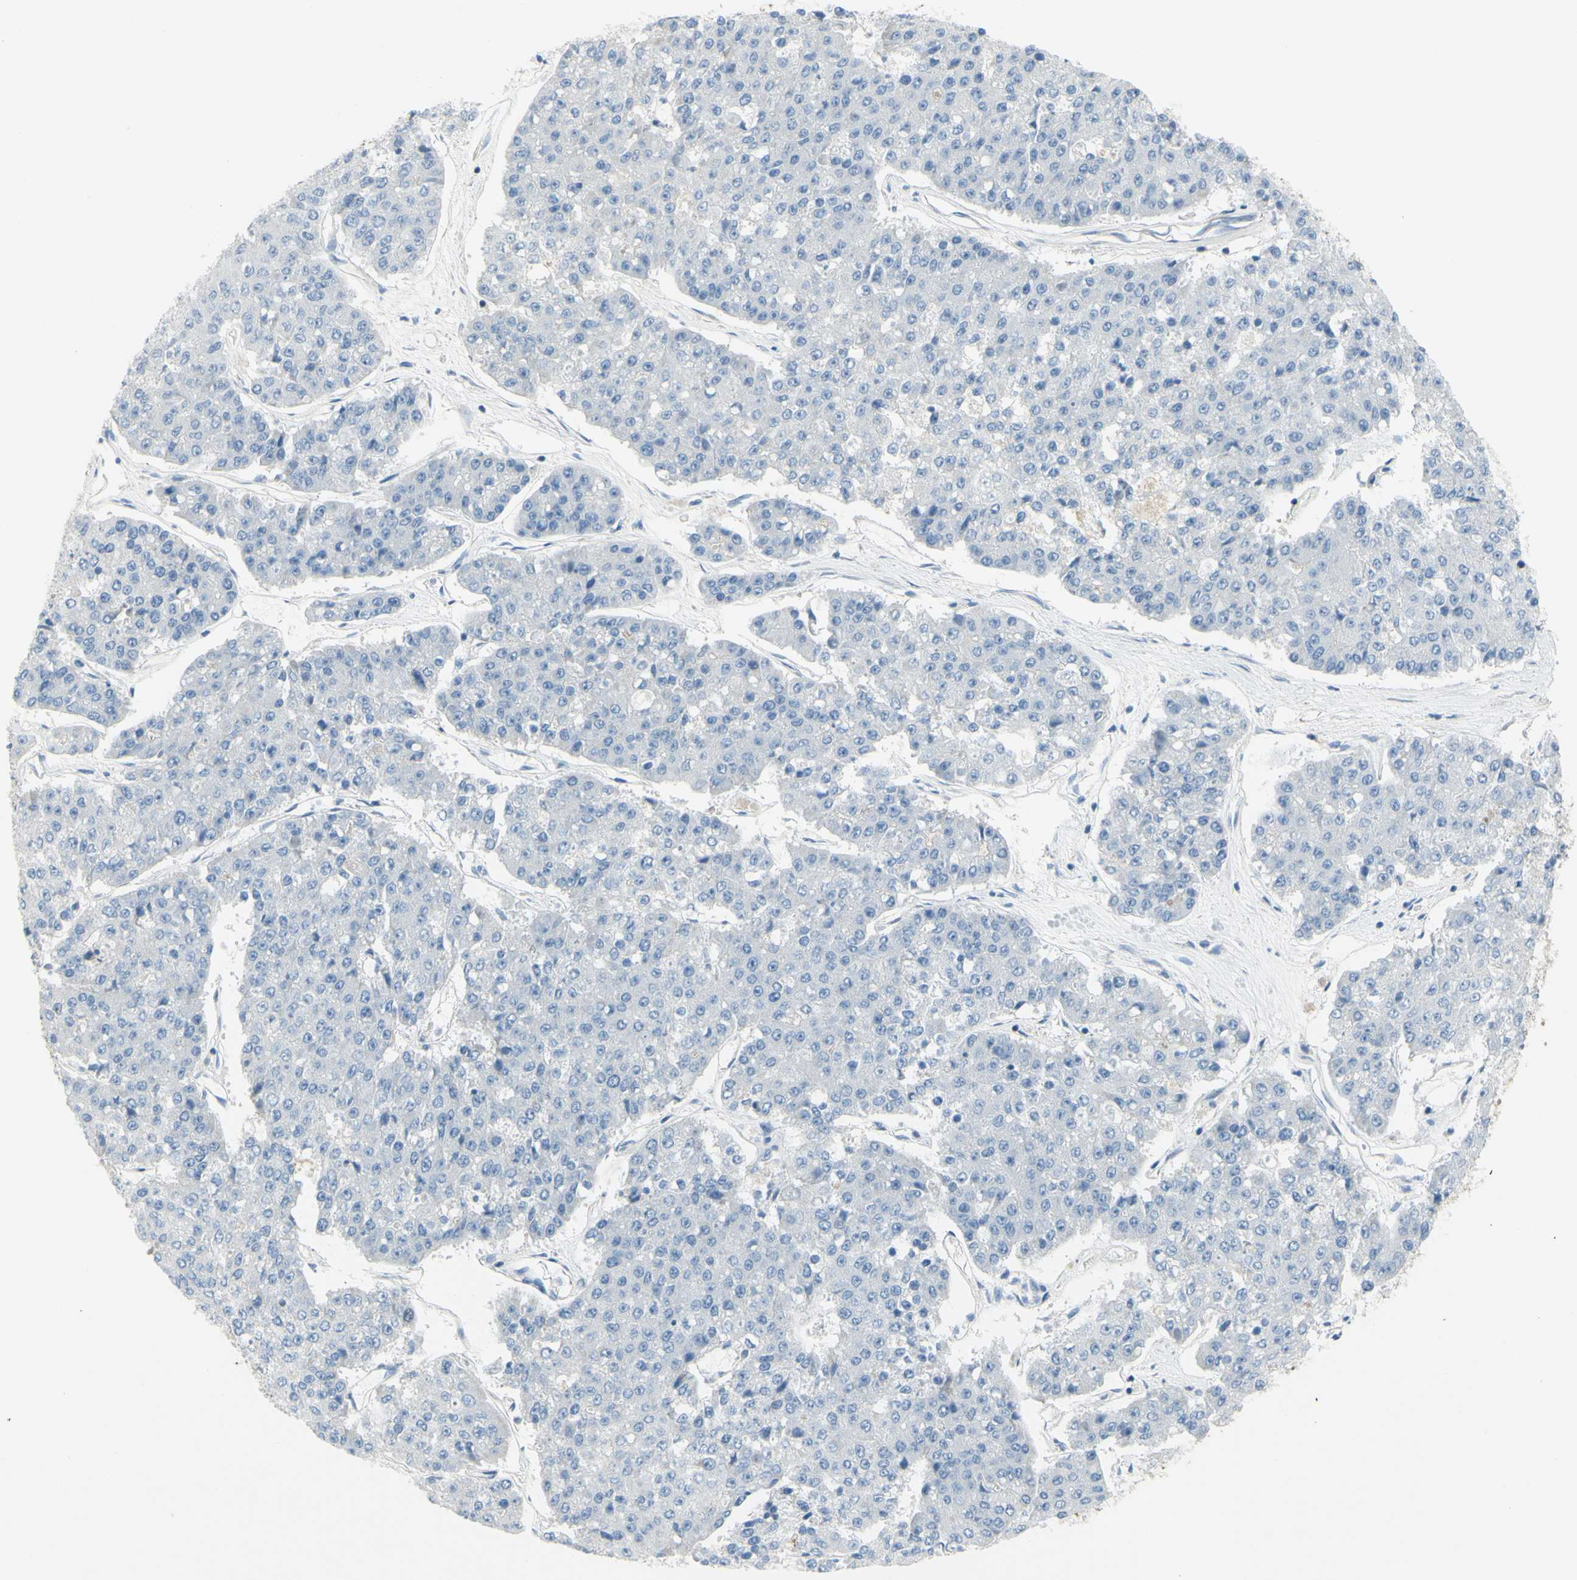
{"staining": {"intensity": "weak", "quantity": "25%-75%", "location": "cytoplasmic/membranous"}, "tissue": "pancreatic cancer", "cell_type": "Tumor cells", "image_type": "cancer", "snomed": [{"axis": "morphology", "description": "Adenocarcinoma, NOS"}, {"axis": "topography", "description": "Pancreas"}], "caption": "Immunohistochemical staining of pancreatic cancer (adenocarcinoma) shows low levels of weak cytoplasmic/membranous expression in approximately 25%-75% of tumor cells.", "gene": "MUC1", "patient": {"sex": "male", "age": 50}}